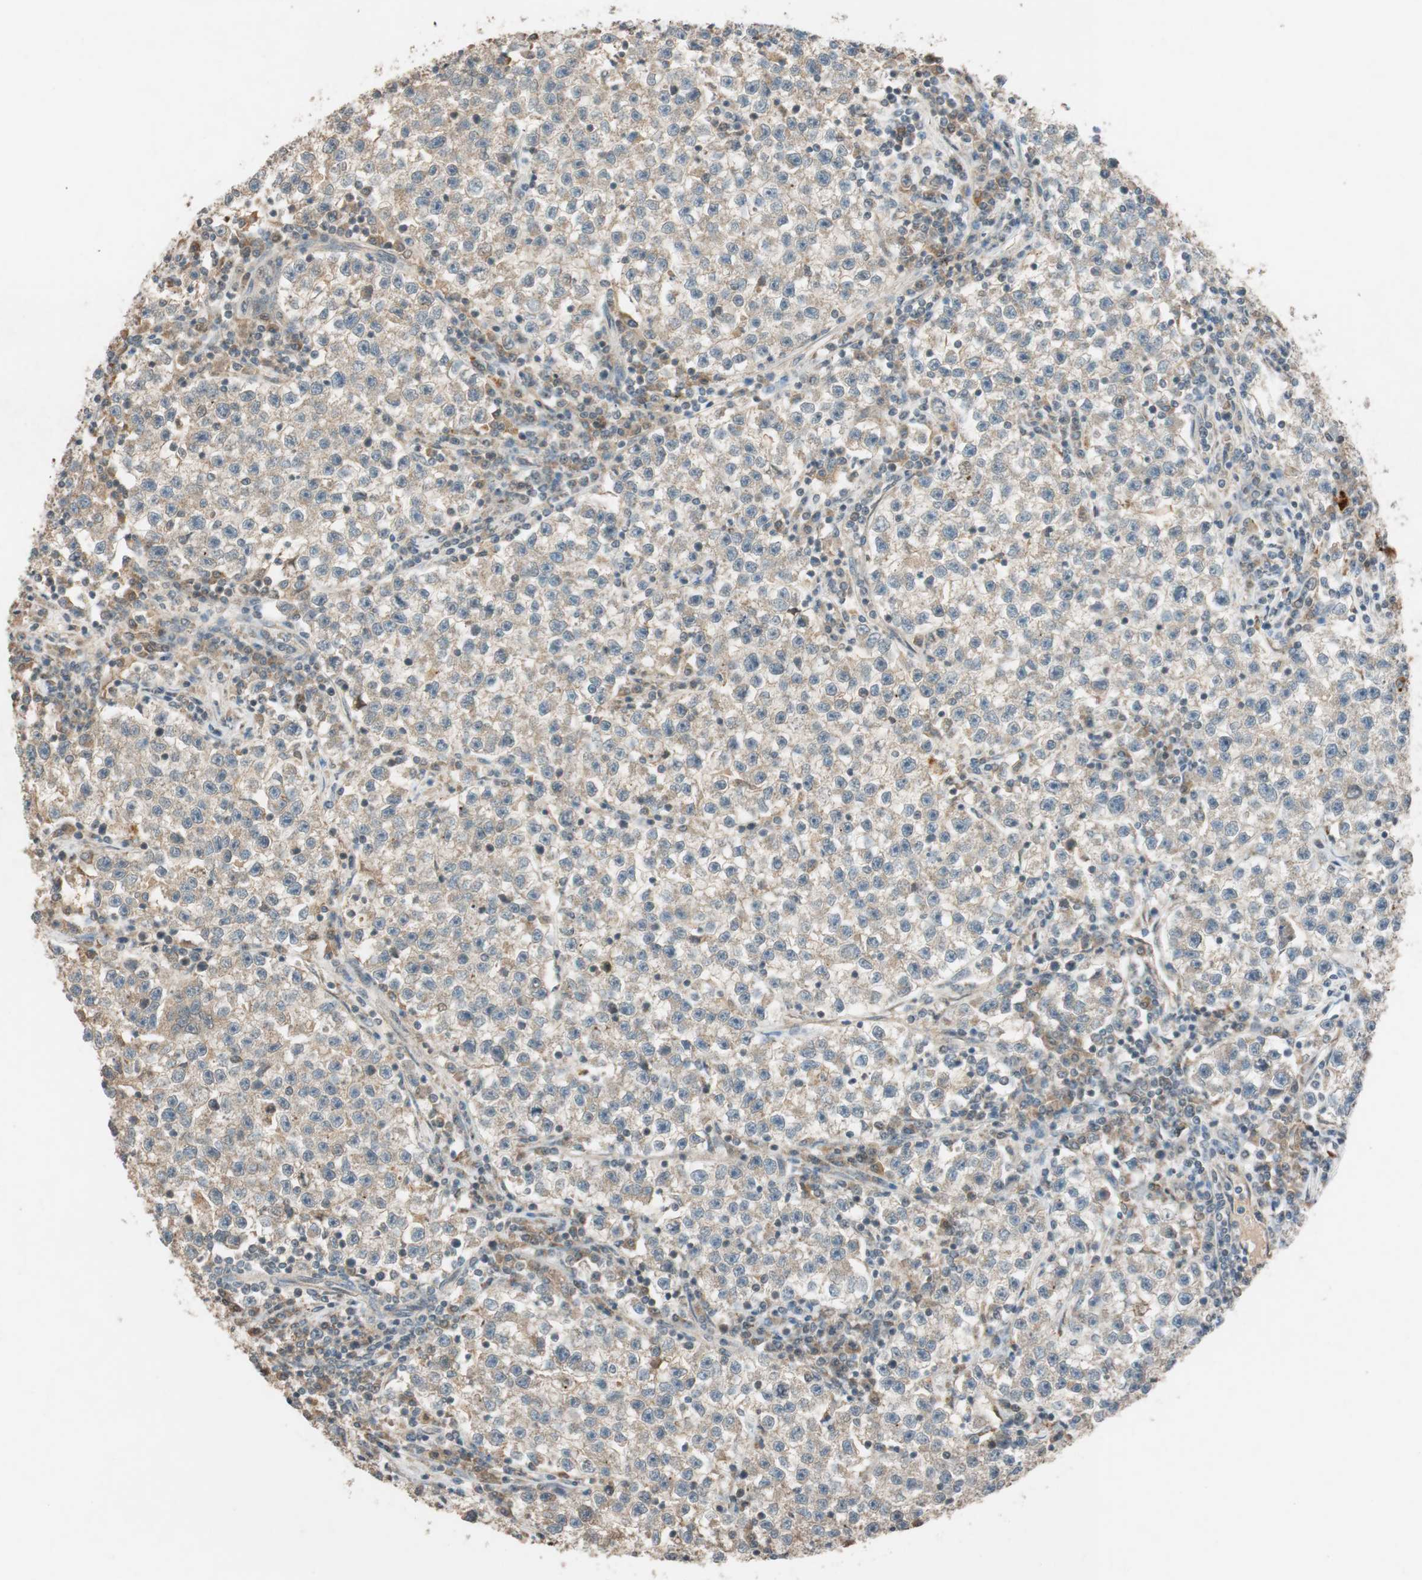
{"staining": {"intensity": "weak", "quantity": ">75%", "location": "cytoplasmic/membranous"}, "tissue": "testis cancer", "cell_type": "Tumor cells", "image_type": "cancer", "snomed": [{"axis": "morphology", "description": "Seminoma, NOS"}, {"axis": "topography", "description": "Testis"}], "caption": "Immunohistochemical staining of human testis cancer exhibits low levels of weak cytoplasmic/membranous protein staining in about >75% of tumor cells.", "gene": "GLB1", "patient": {"sex": "male", "age": 22}}